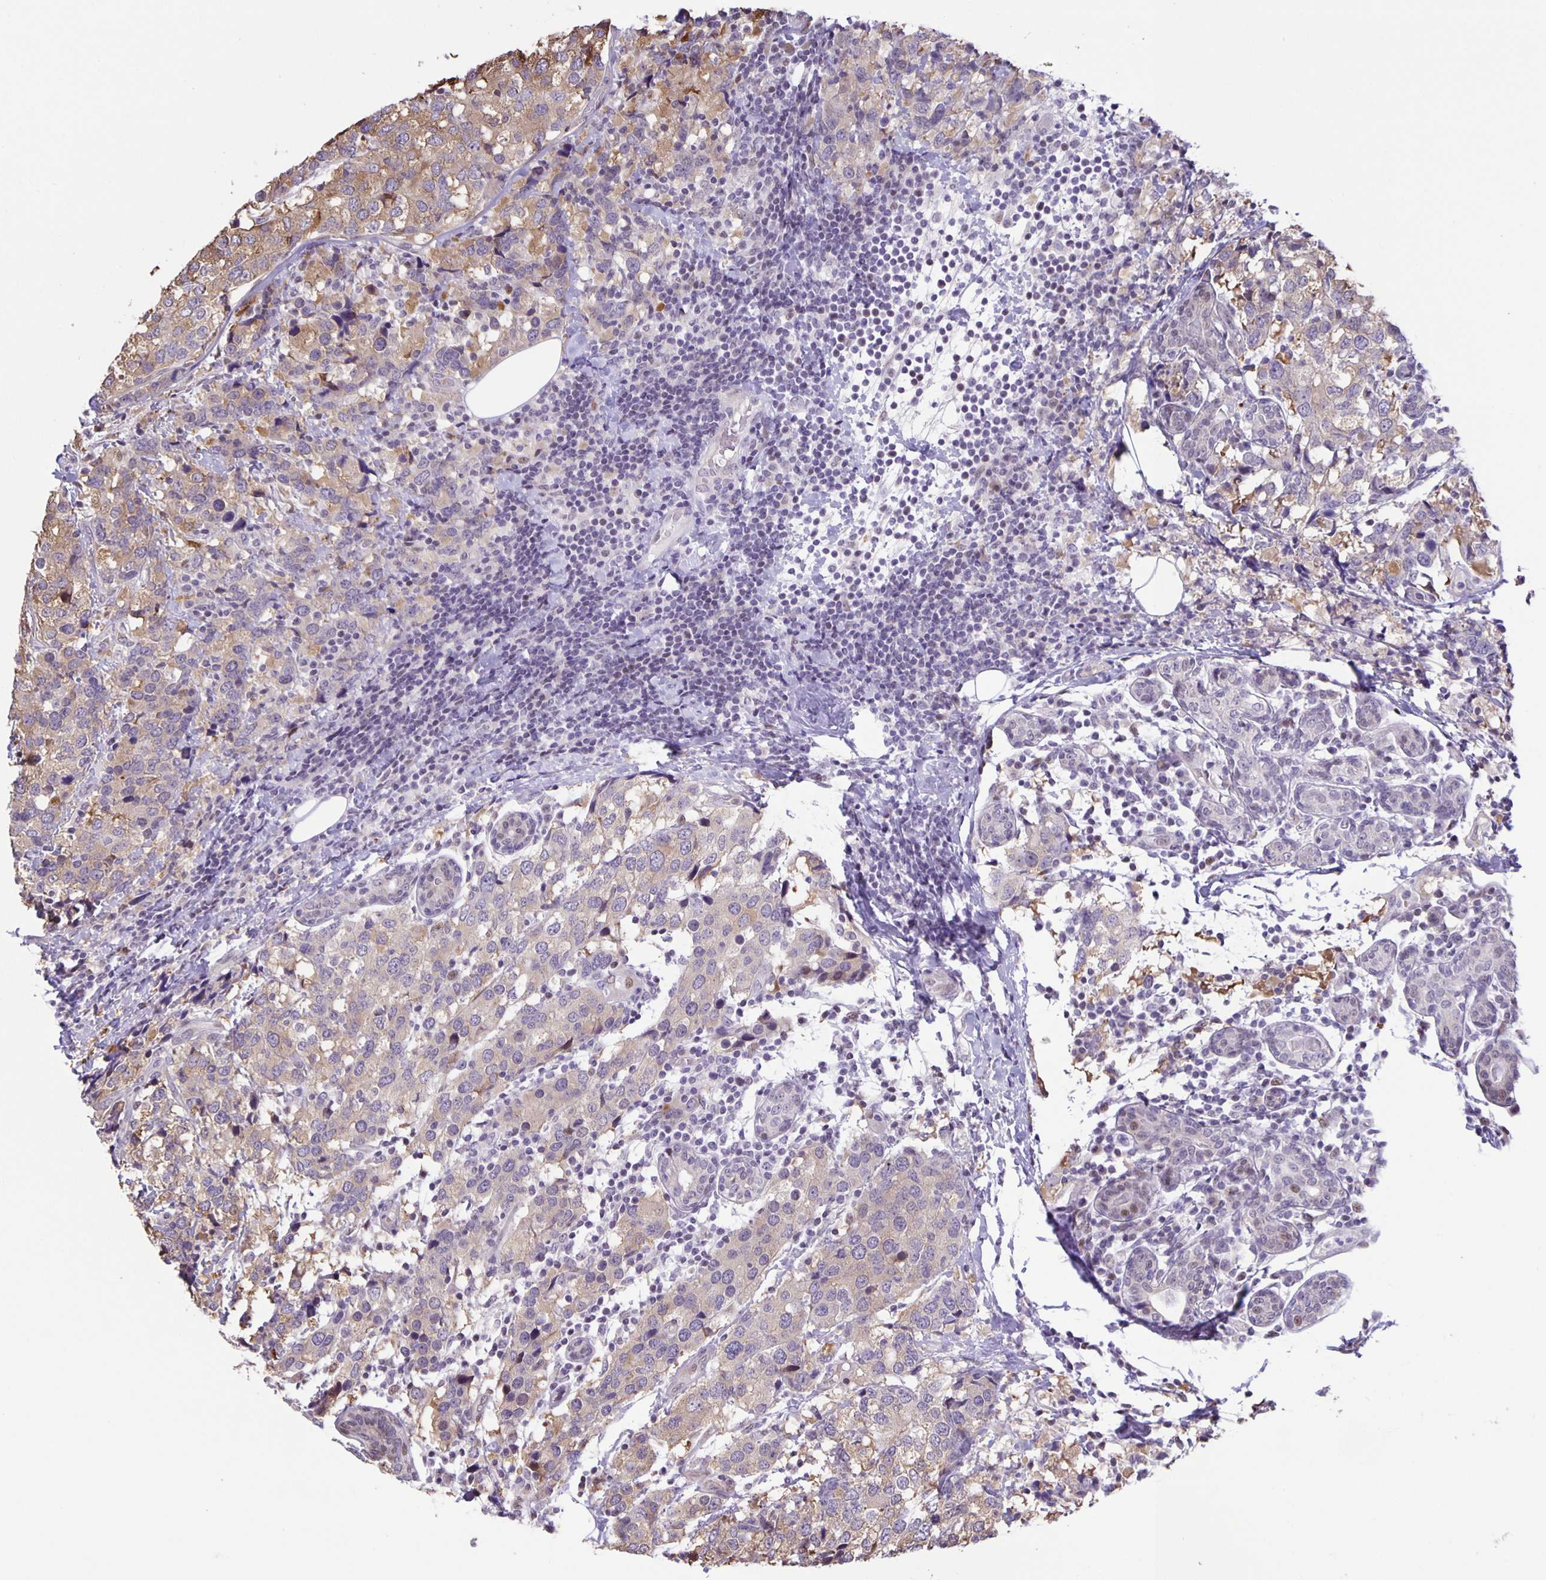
{"staining": {"intensity": "weak", "quantity": "<25%", "location": "cytoplasmic/membranous"}, "tissue": "breast cancer", "cell_type": "Tumor cells", "image_type": "cancer", "snomed": [{"axis": "morphology", "description": "Lobular carcinoma"}, {"axis": "topography", "description": "Breast"}], "caption": "Tumor cells are negative for brown protein staining in breast cancer (lobular carcinoma).", "gene": "MAPK12", "patient": {"sex": "female", "age": 59}}